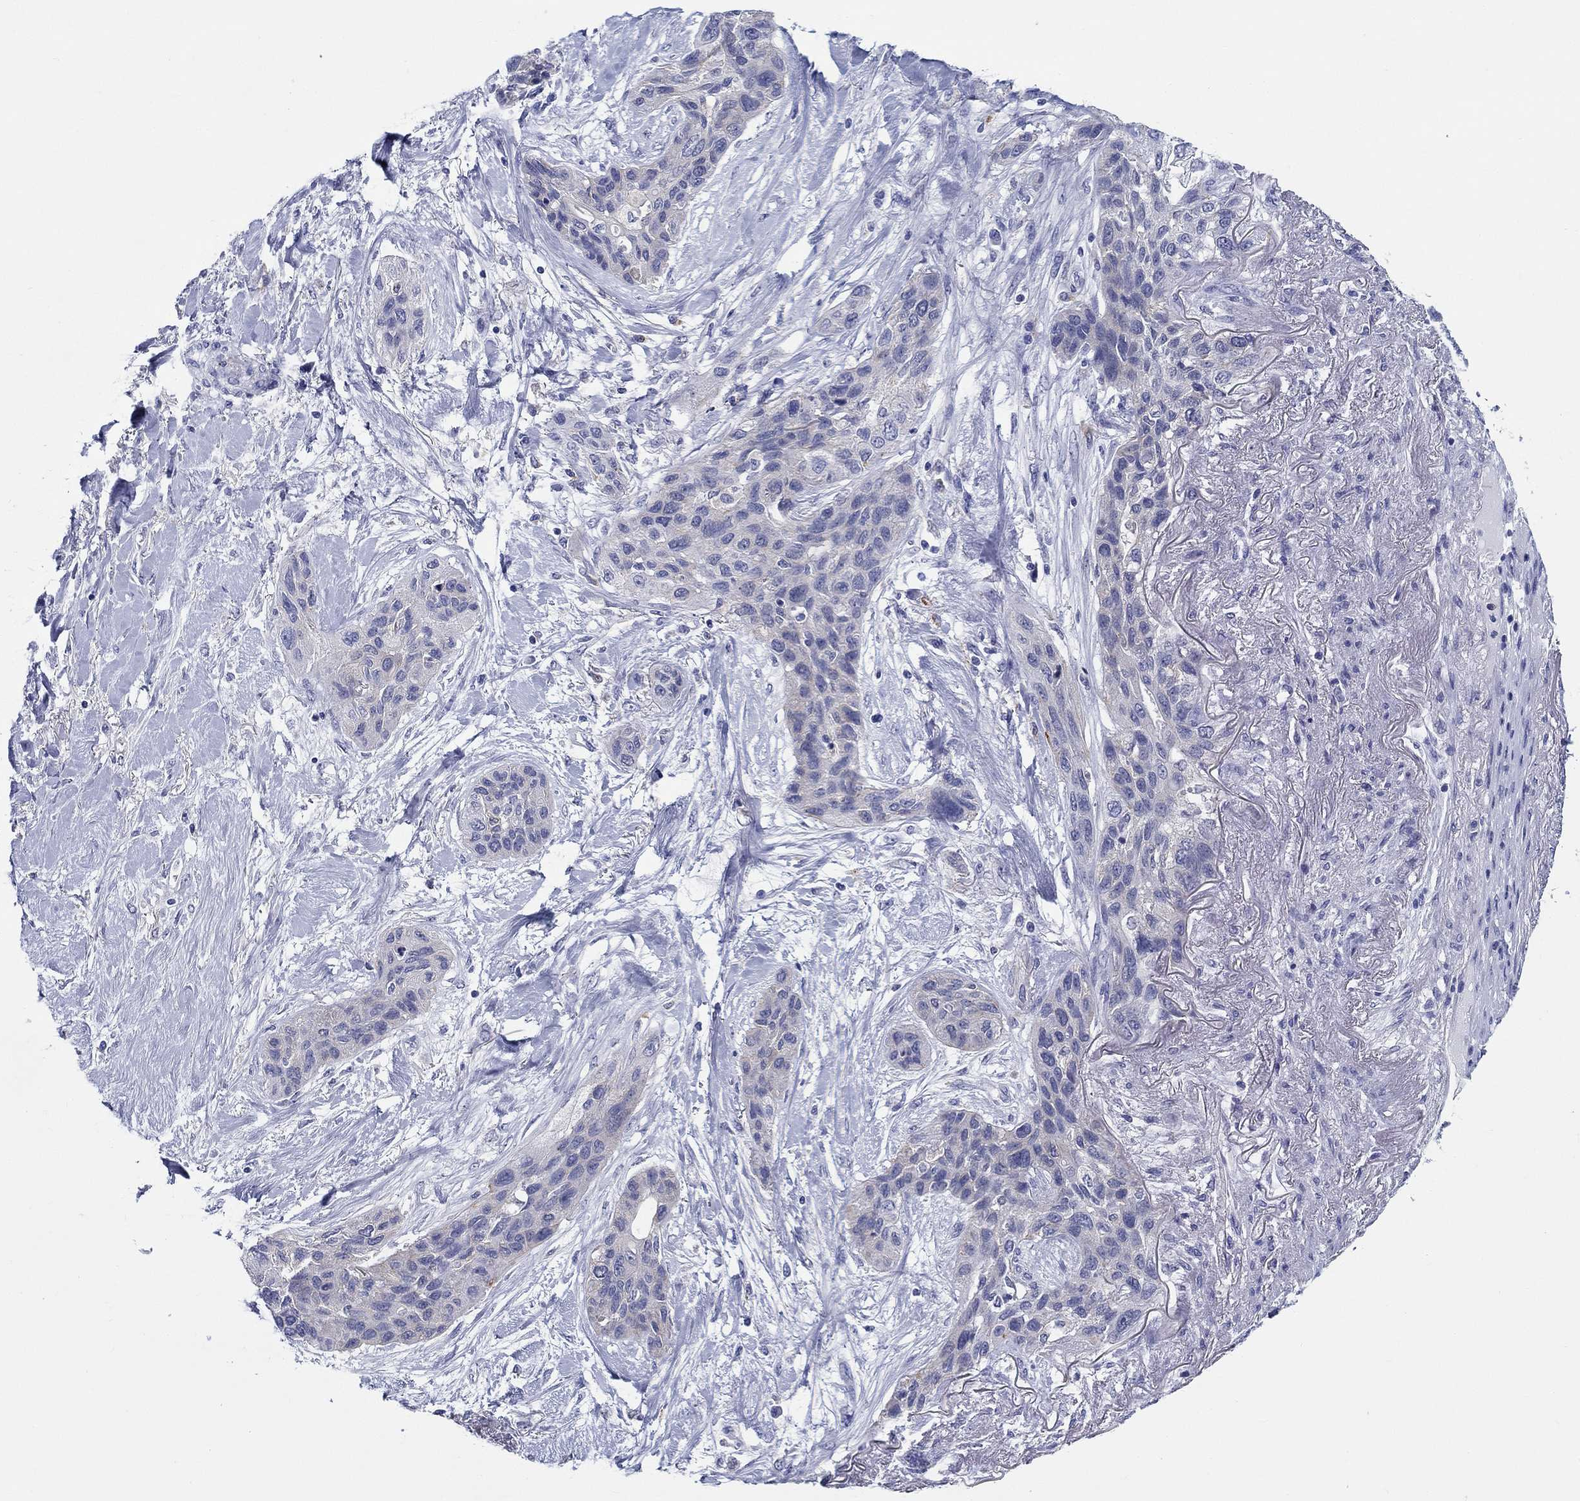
{"staining": {"intensity": "negative", "quantity": "none", "location": "none"}, "tissue": "lung cancer", "cell_type": "Tumor cells", "image_type": "cancer", "snomed": [{"axis": "morphology", "description": "Squamous cell carcinoma, NOS"}, {"axis": "topography", "description": "Lung"}], "caption": "This image is of lung squamous cell carcinoma stained with immunohistochemistry to label a protein in brown with the nuclei are counter-stained blue. There is no expression in tumor cells.", "gene": "RAP1GAP", "patient": {"sex": "female", "age": 70}}